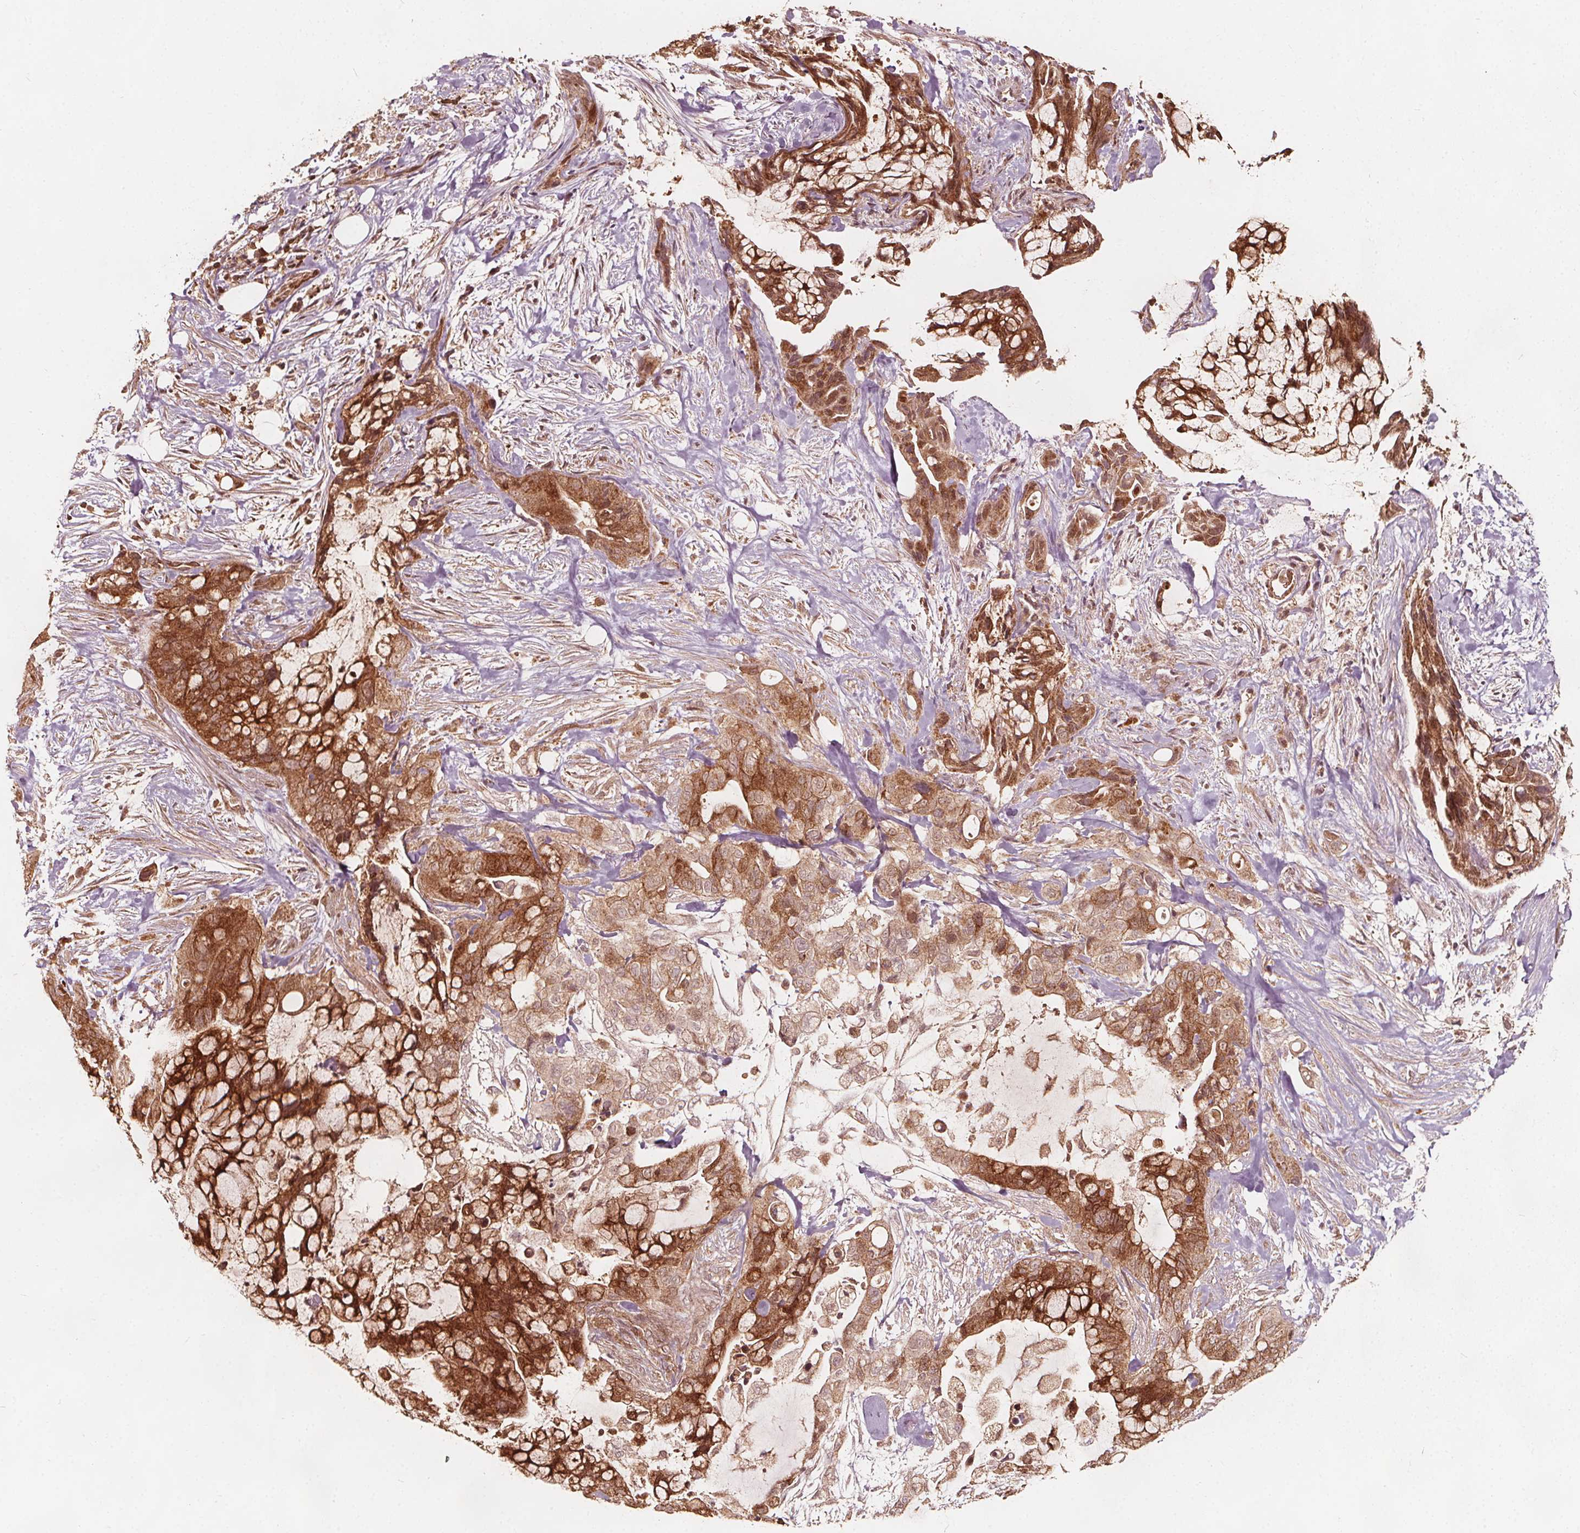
{"staining": {"intensity": "strong", "quantity": ">75%", "location": "cytoplasmic/membranous"}, "tissue": "pancreatic cancer", "cell_type": "Tumor cells", "image_type": "cancer", "snomed": [{"axis": "morphology", "description": "Adenocarcinoma, NOS"}, {"axis": "topography", "description": "Pancreas"}], "caption": "Approximately >75% of tumor cells in human pancreatic cancer demonstrate strong cytoplasmic/membranous protein expression as visualized by brown immunohistochemical staining.", "gene": "AIP", "patient": {"sex": "male", "age": 71}}